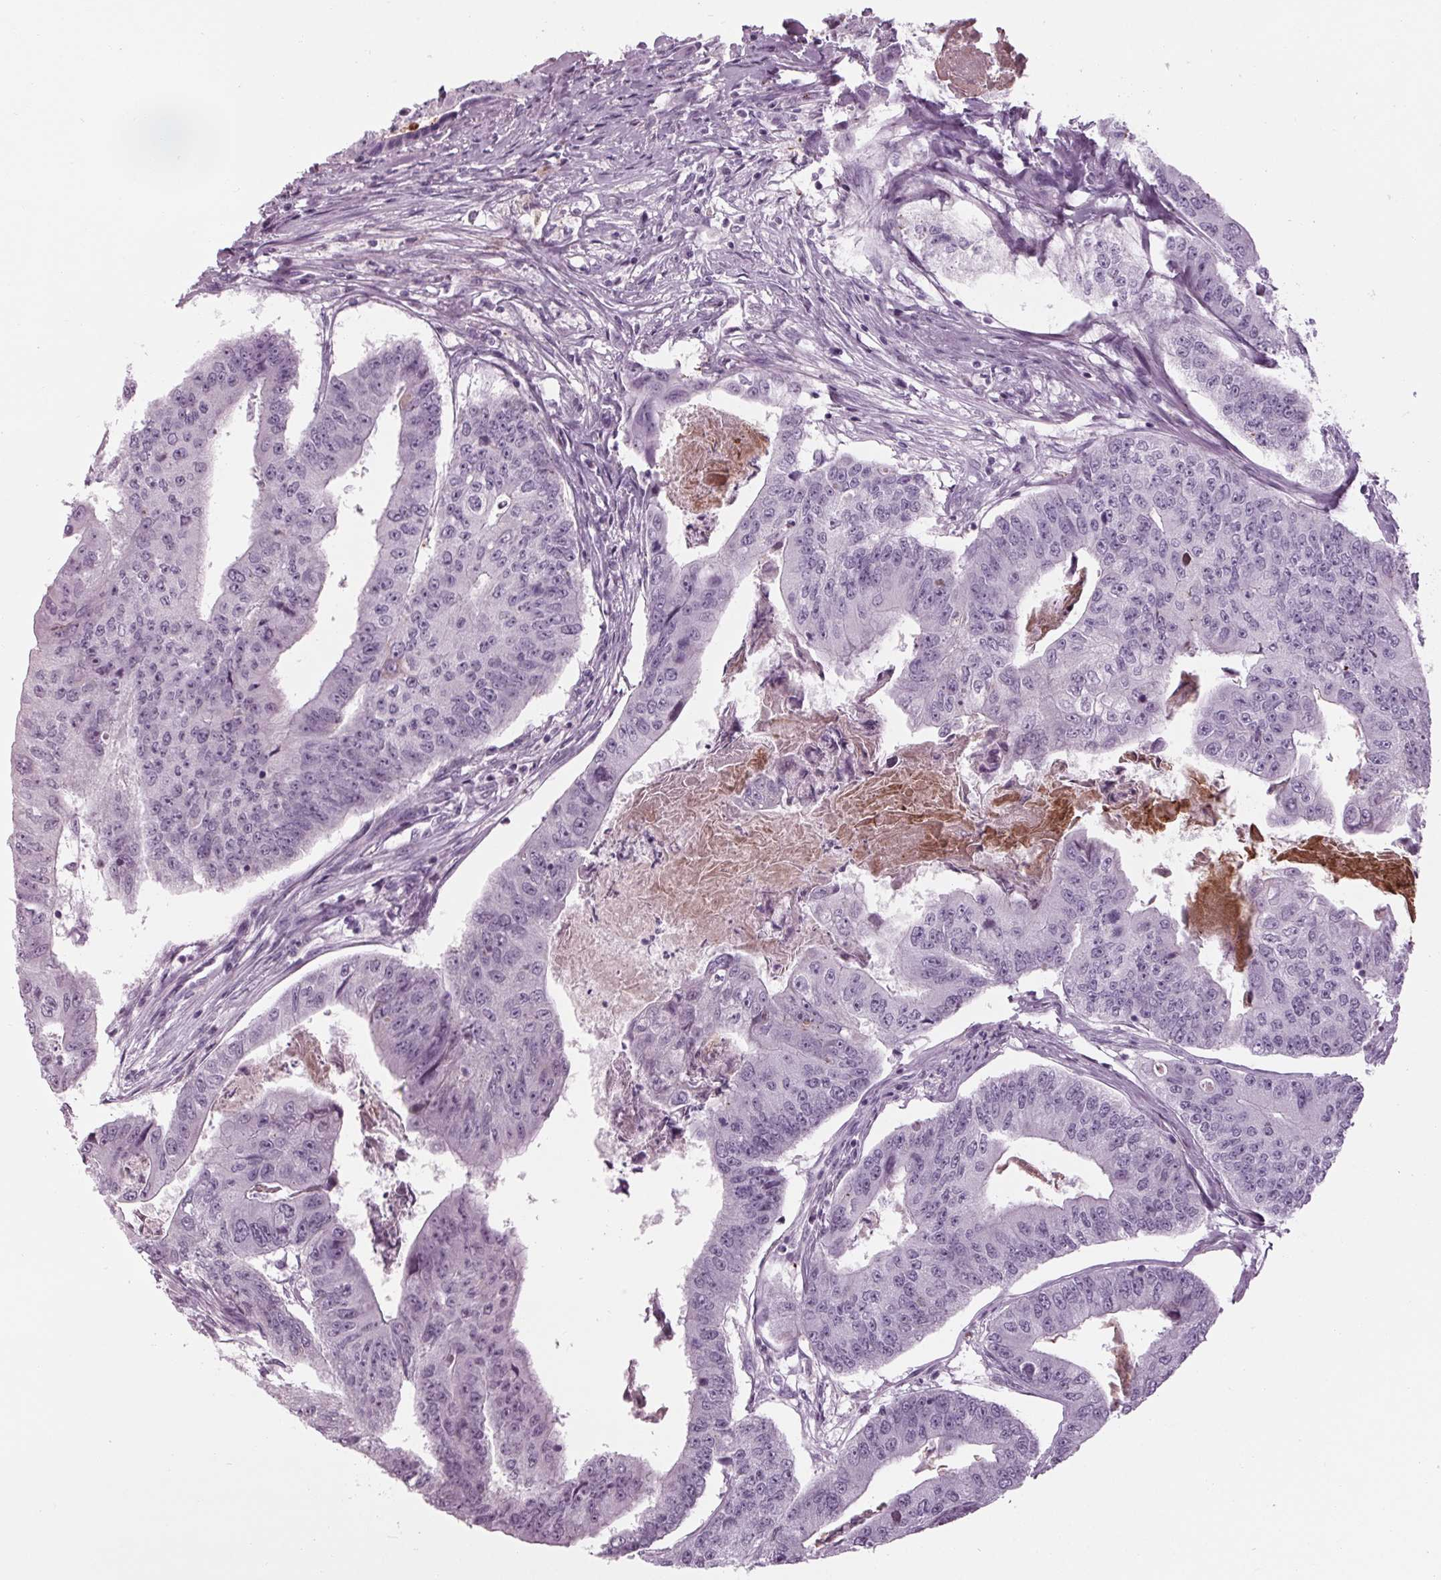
{"staining": {"intensity": "negative", "quantity": "none", "location": "none"}, "tissue": "colorectal cancer", "cell_type": "Tumor cells", "image_type": "cancer", "snomed": [{"axis": "morphology", "description": "Adenocarcinoma, NOS"}, {"axis": "topography", "description": "Colon"}], "caption": "Immunohistochemistry (IHC) of human colorectal cancer (adenocarcinoma) shows no positivity in tumor cells.", "gene": "CYP3A43", "patient": {"sex": "female", "age": 67}}